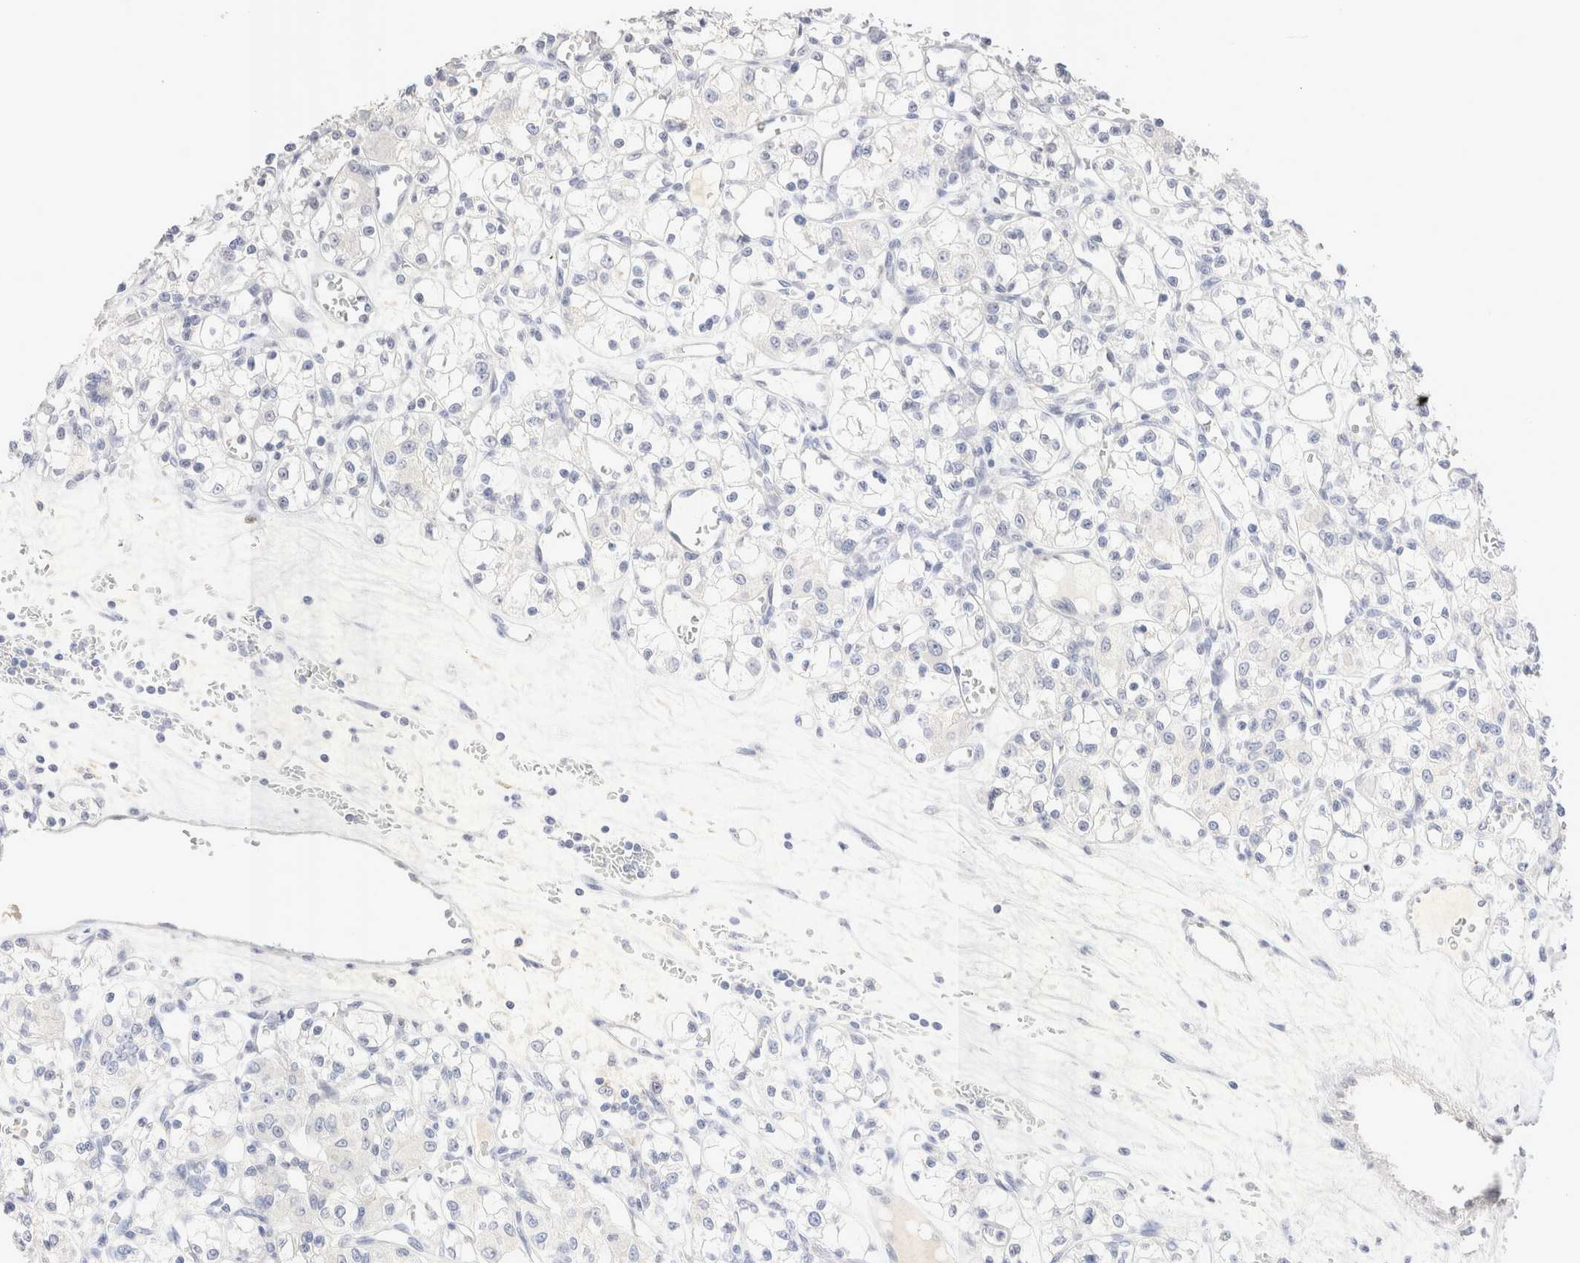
{"staining": {"intensity": "negative", "quantity": "none", "location": "none"}, "tissue": "renal cancer", "cell_type": "Tumor cells", "image_type": "cancer", "snomed": [{"axis": "morphology", "description": "Adenocarcinoma, NOS"}, {"axis": "topography", "description": "Kidney"}], "caption": "Human renal cancer stained for a protein using immunohistochemistry (IHC) displays no expression in tumor cells.", "gene": "EPCAM", "patient": {"sex": "female", "age": 59}}